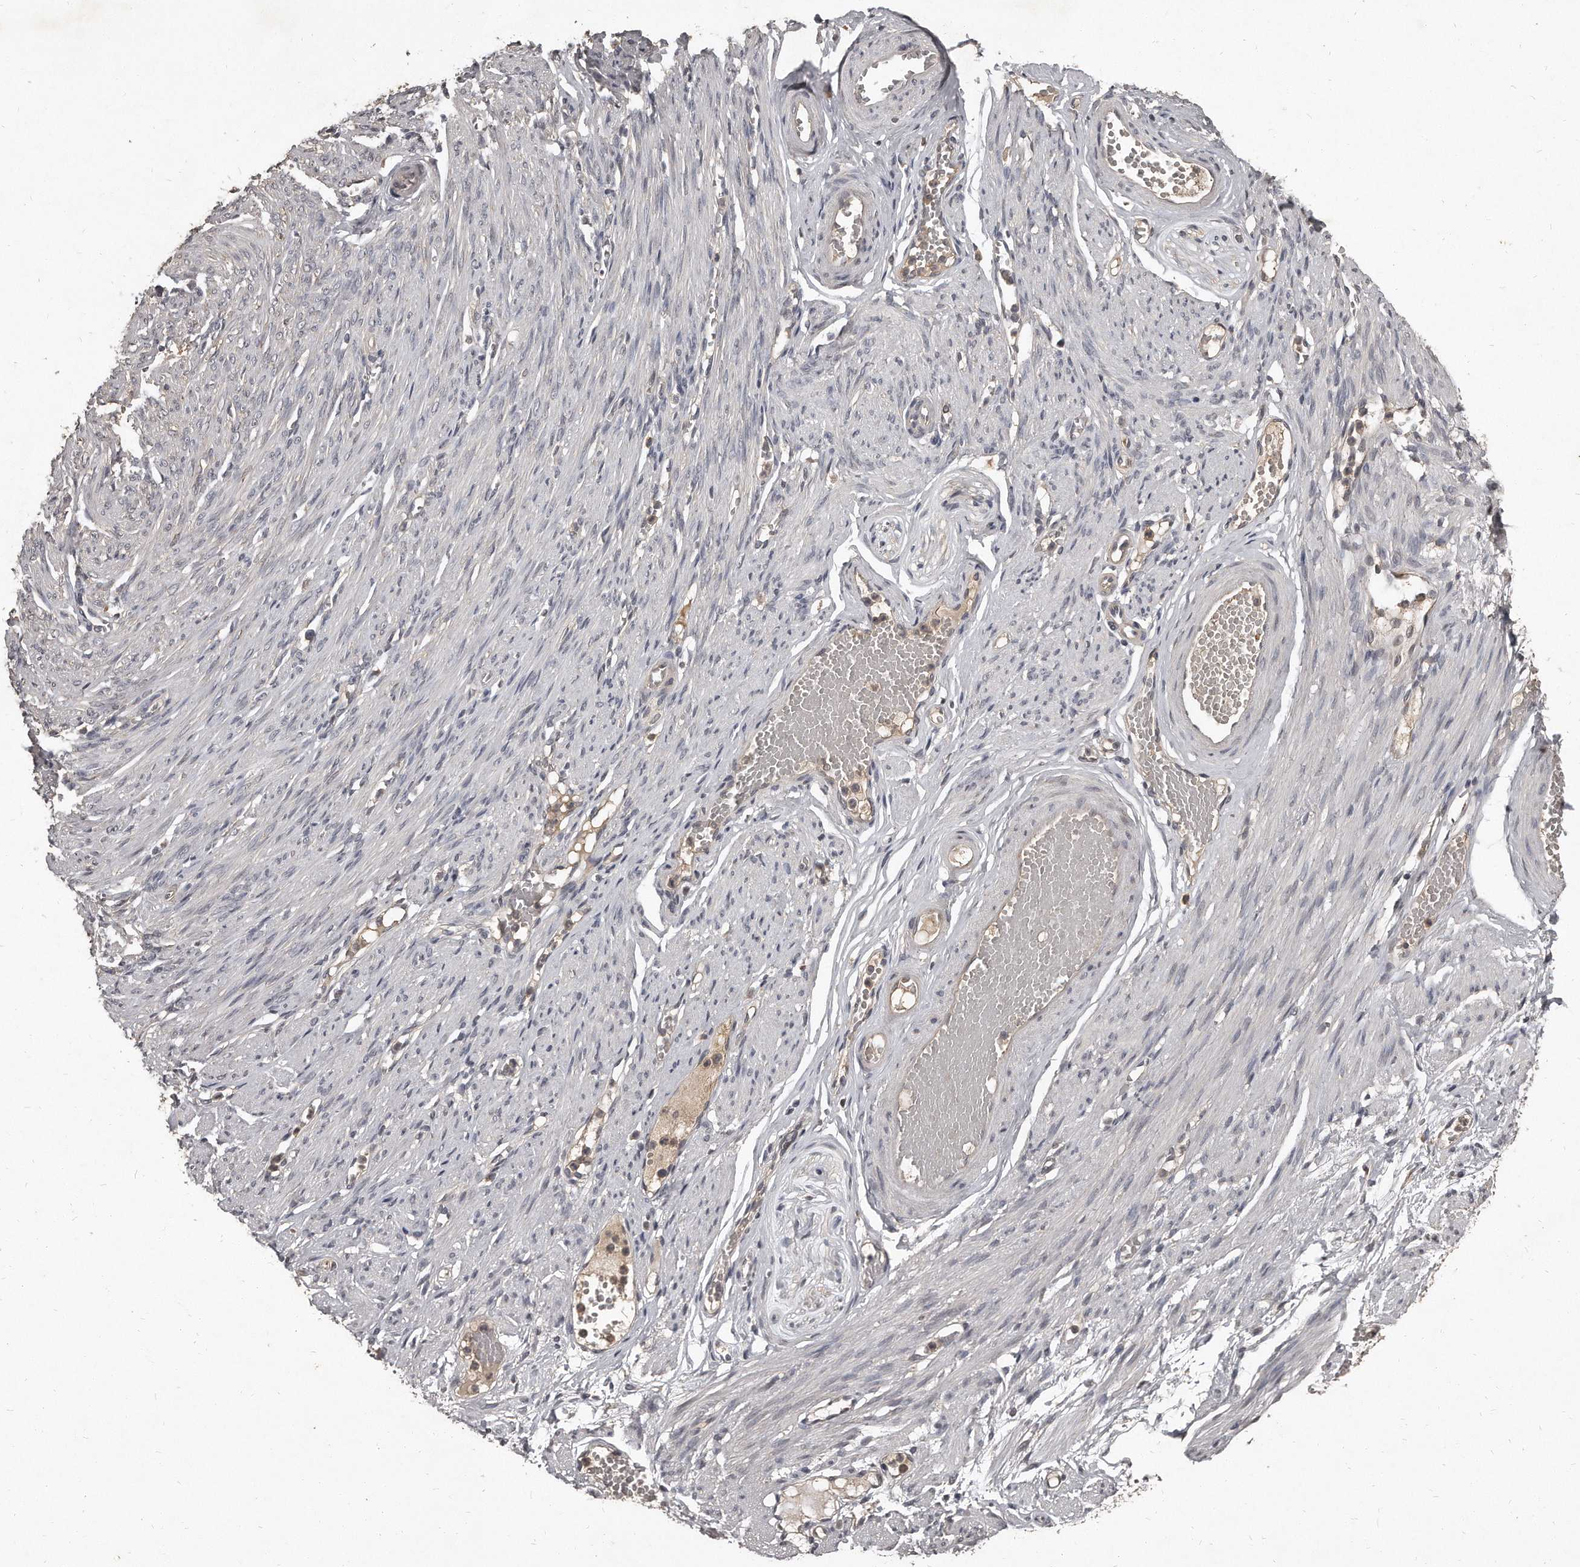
{"staining": {"intensity": "weak", "quantity": "<25%", "location": "cytoplasmic/membranous"}, "tissue": "adipose tissue", "cell_type": "Adipocytes", "image_type": "normal", "snomed": [{"axis": "morphology", "description": "Normal tissue, NOS"}, {"axis": "topography", "description": "Smooth muscle"}, {"axis": "topography", "description": "Peripheral nerve tissue"}], "caption": "The immunohistochemistry histopathology image has no significant staining in adipocytes of adipose tissue. (DAB IHC with hematoxylin counter stain).", "gene": "GRB10", "patient": {"sex": "female", "age": 39}}